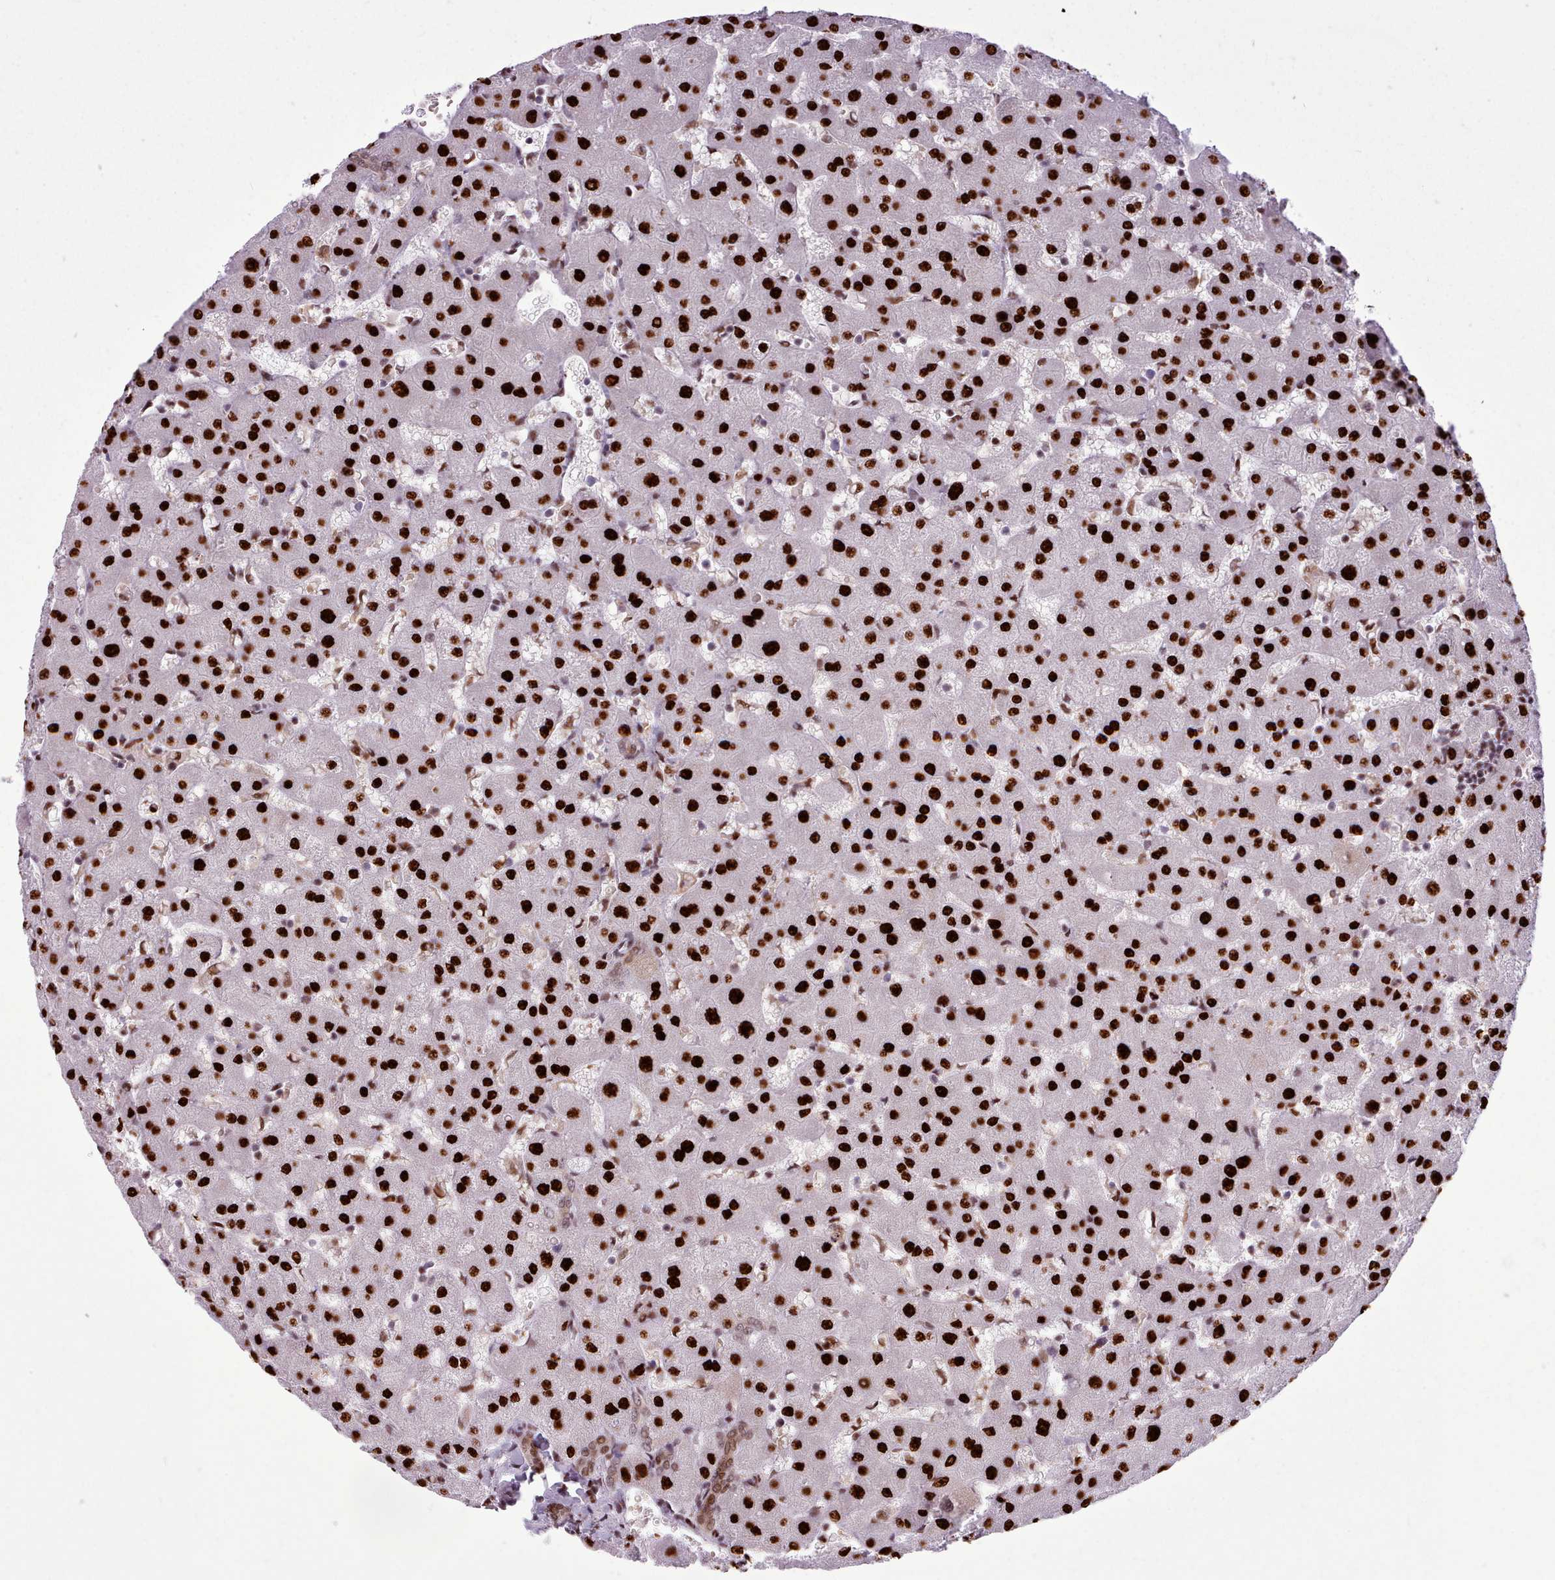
{"staining": {"intensity": "moderate", "quantity": ">75%", "location": "nuclear"}, "tissue": "liver", "cell_type": "Cholangiocytes", "image_type": "normal", "snomed": [{"axis": "morphology", "description": "Normal tissue, NOS"}, {"axis": "topography", "description": "Liver"}], "caption": "Protein staining demonstrates moderate nuclear staining in approximately >75% of cholangiocytes in normal liver.", "gene": "SRSF4", "patient": {"sex": "female", "age": 63}}